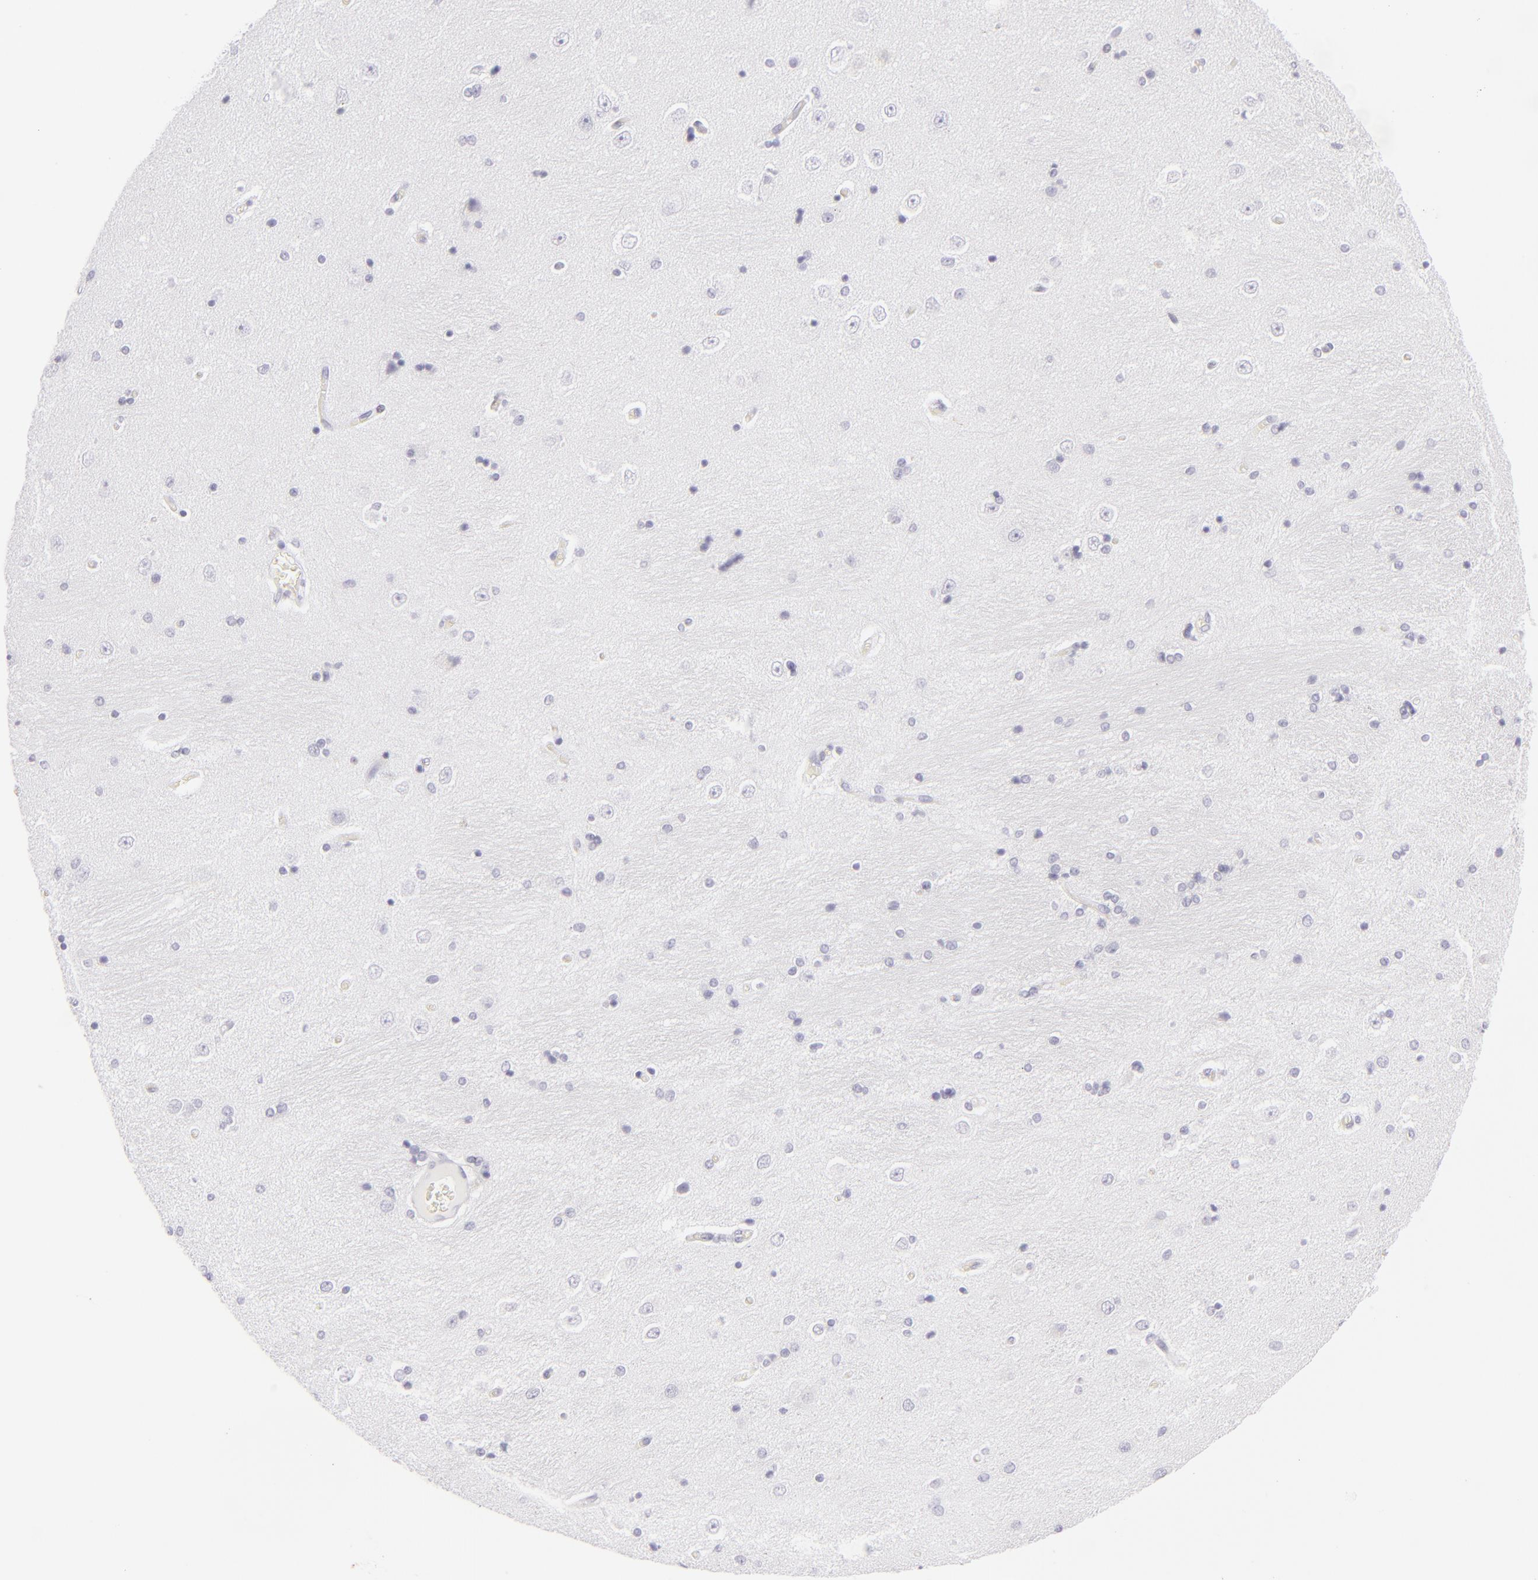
{"staining": {"intensity": "negative", "quantity": "none", "location": "none"}, "tissue": "hippocampus", "cell_type": "Glial cells", "image_type": "normal", "snomed": [{"axis": "morphology", "description": "Normal tissue, NOS"}, {"axis": "topography", "description": "Hippocampus"}], "caption": "Protein analysis of normal hippocampus displays no significant expression in glial cells.", "gene": "FCER2", "patient": {"sex": "female", "age": 54}}